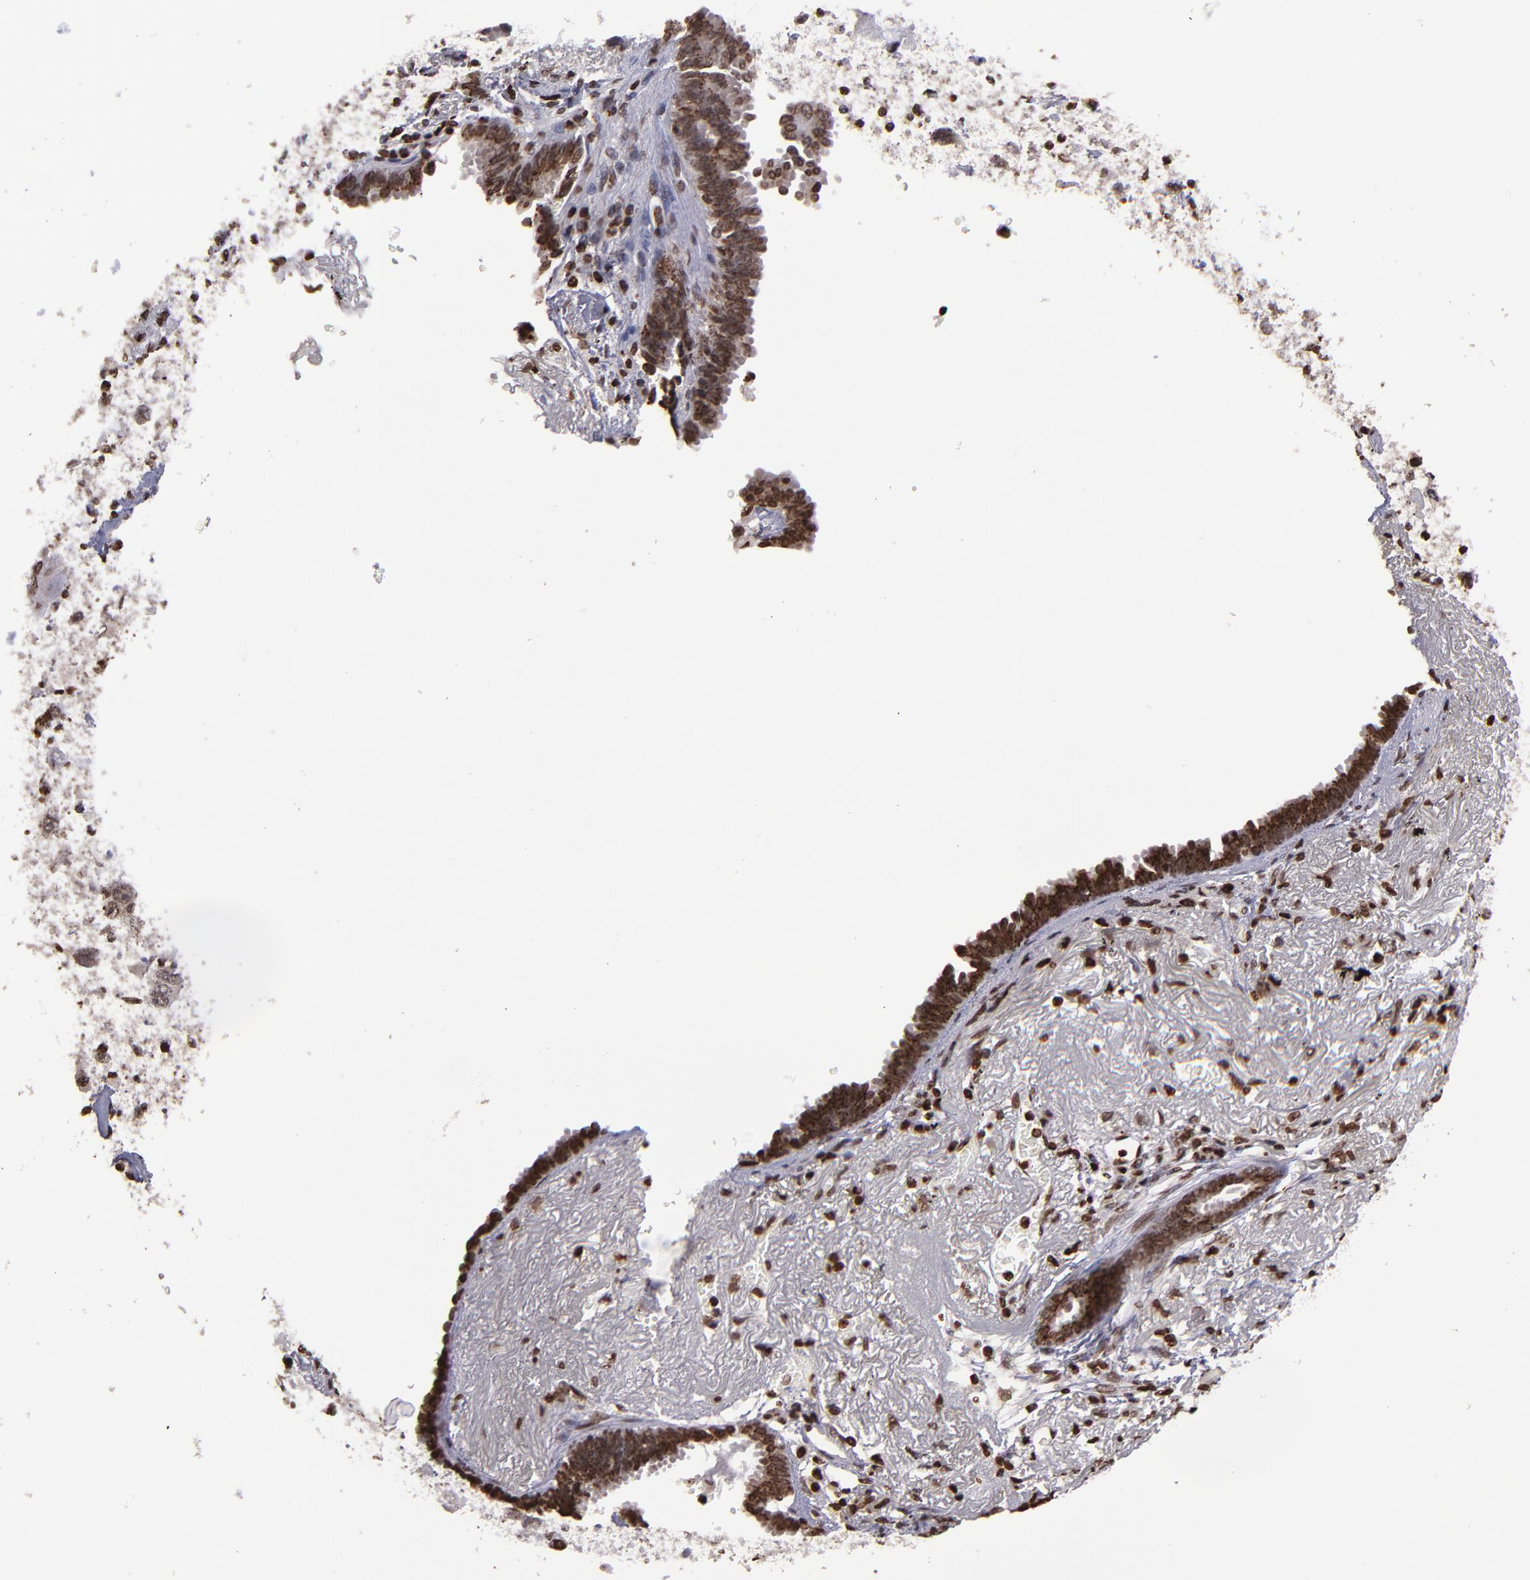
{"staining": {"intensity": "strong", "quantity": ">75%", "location": "cytoplasmic/membranous,nuclear"}, "tissue": "lung cancer", "cell_type": "Tumor cells", "image_type": "cancer", "snomed": [{"axis": "morphology", "description": "Adenocarcinoma, NOS"}, {"axis": "topography", "description": "Lung"}], "caption": "Immunohistochemistry (IHC) of human lung cancer reveals high levels of strong cytoplasmic/membranous and nuclear expression in approximately >75% of tumor cells.", "gene": "CSDC2", "patient": {"sex": "female", "age": 64}}